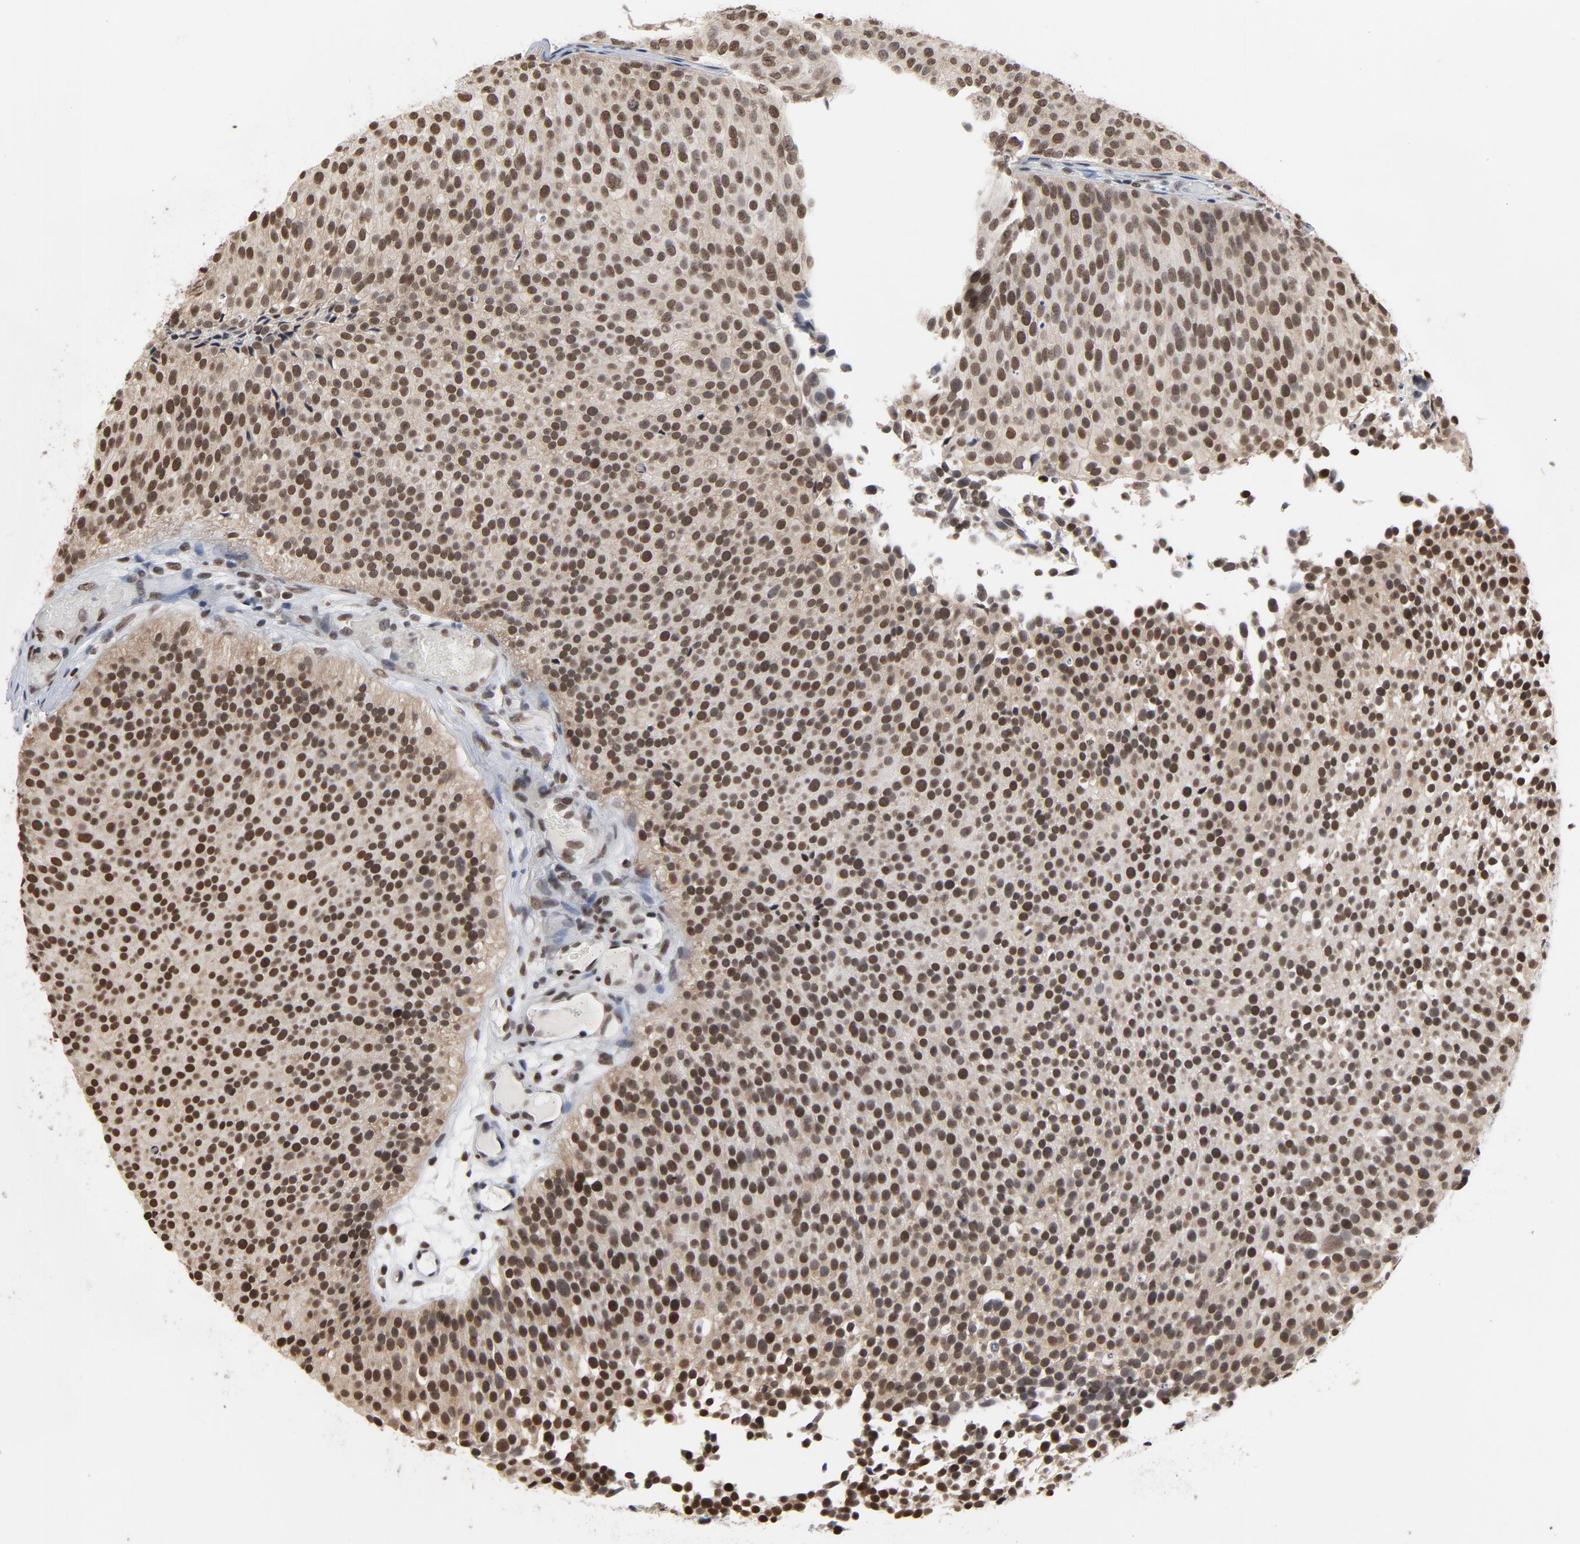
{"staining": {"intensity": "moderate", "quantity": ">75%", "location": "cytoplasmic/membranous,nuclear"}, "tissue": "urothelial cancer", "cell_type": "Tumor cells", "image_type": "cancer", "snomed": [{"axis": "morphology", "description": "Urothelial carcinoma, Low grade"}, {"axis": "topography", "description": "Urinary bladder"}], "caption": "Moderate cytoplasmic/membranous and nuclear protein expression is present in approximately >75% of tumor cells in low-grade urothelial carcinoma.", "gene": "MRE11", "patient": {"sex": "male", "age": 85}}